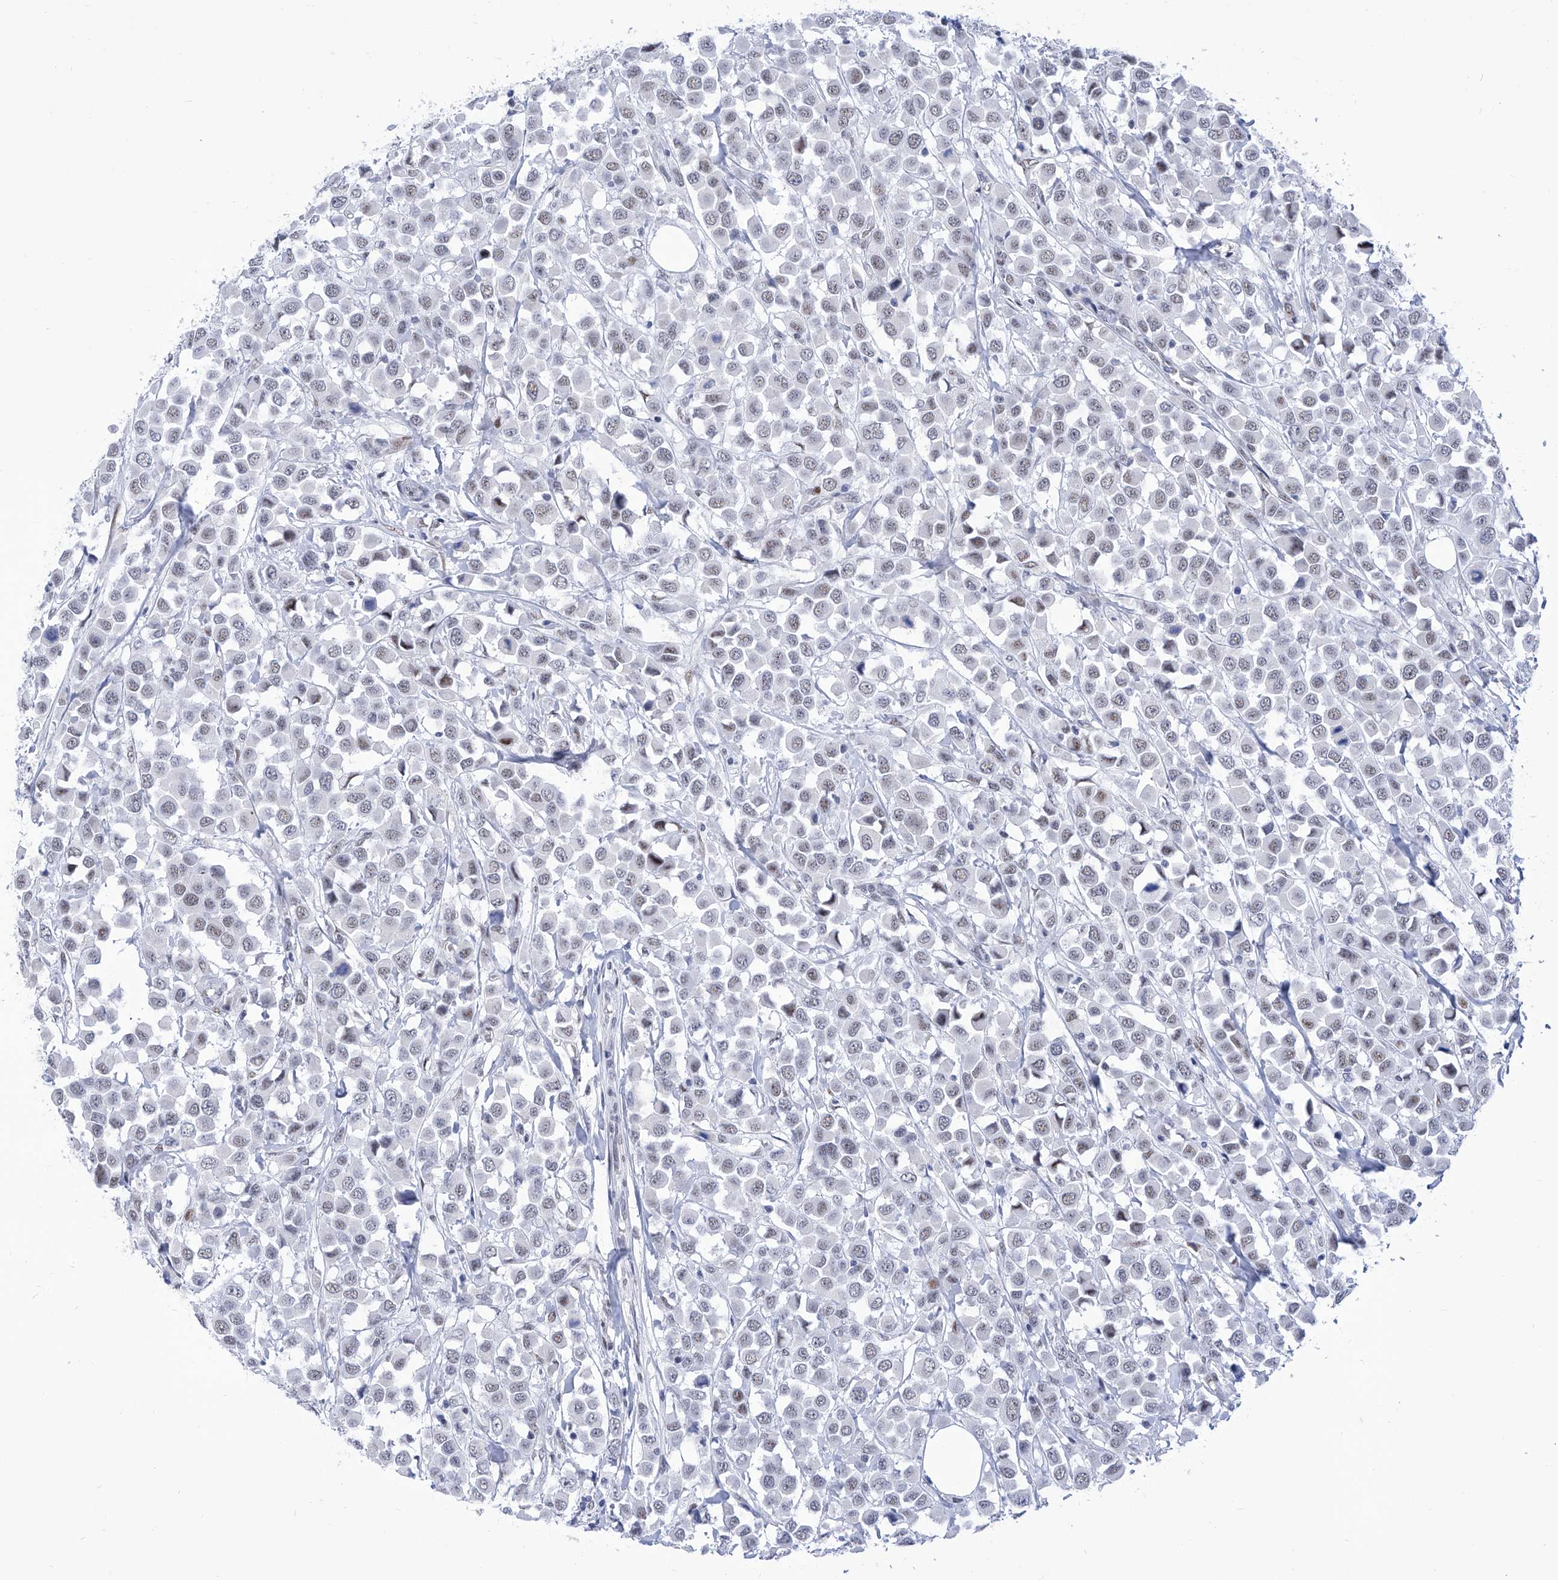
{"staining": {"intensity": "weak", "quantity": "25%-75%", "location": "nuclear"}, "tissue": "breast cancer", "cell_type": "Tumor cells", "image_type": "cancer", "snomed": [{"axis": "morphology", "description": "Duct carcinoma"}, {"axis": "topography", "description": "Breast"}], "caption": "Tumor cells exhibit low levels of weak nuclear positivity in approximately 25%-75% of cells in breast infiltrating ductal carcinoma. Immunohistochemistry stains the protein of interest in brown and the nuclei are stained blue.", "gene": "SART1", "patient": {"sex": "female", "age": 61}}